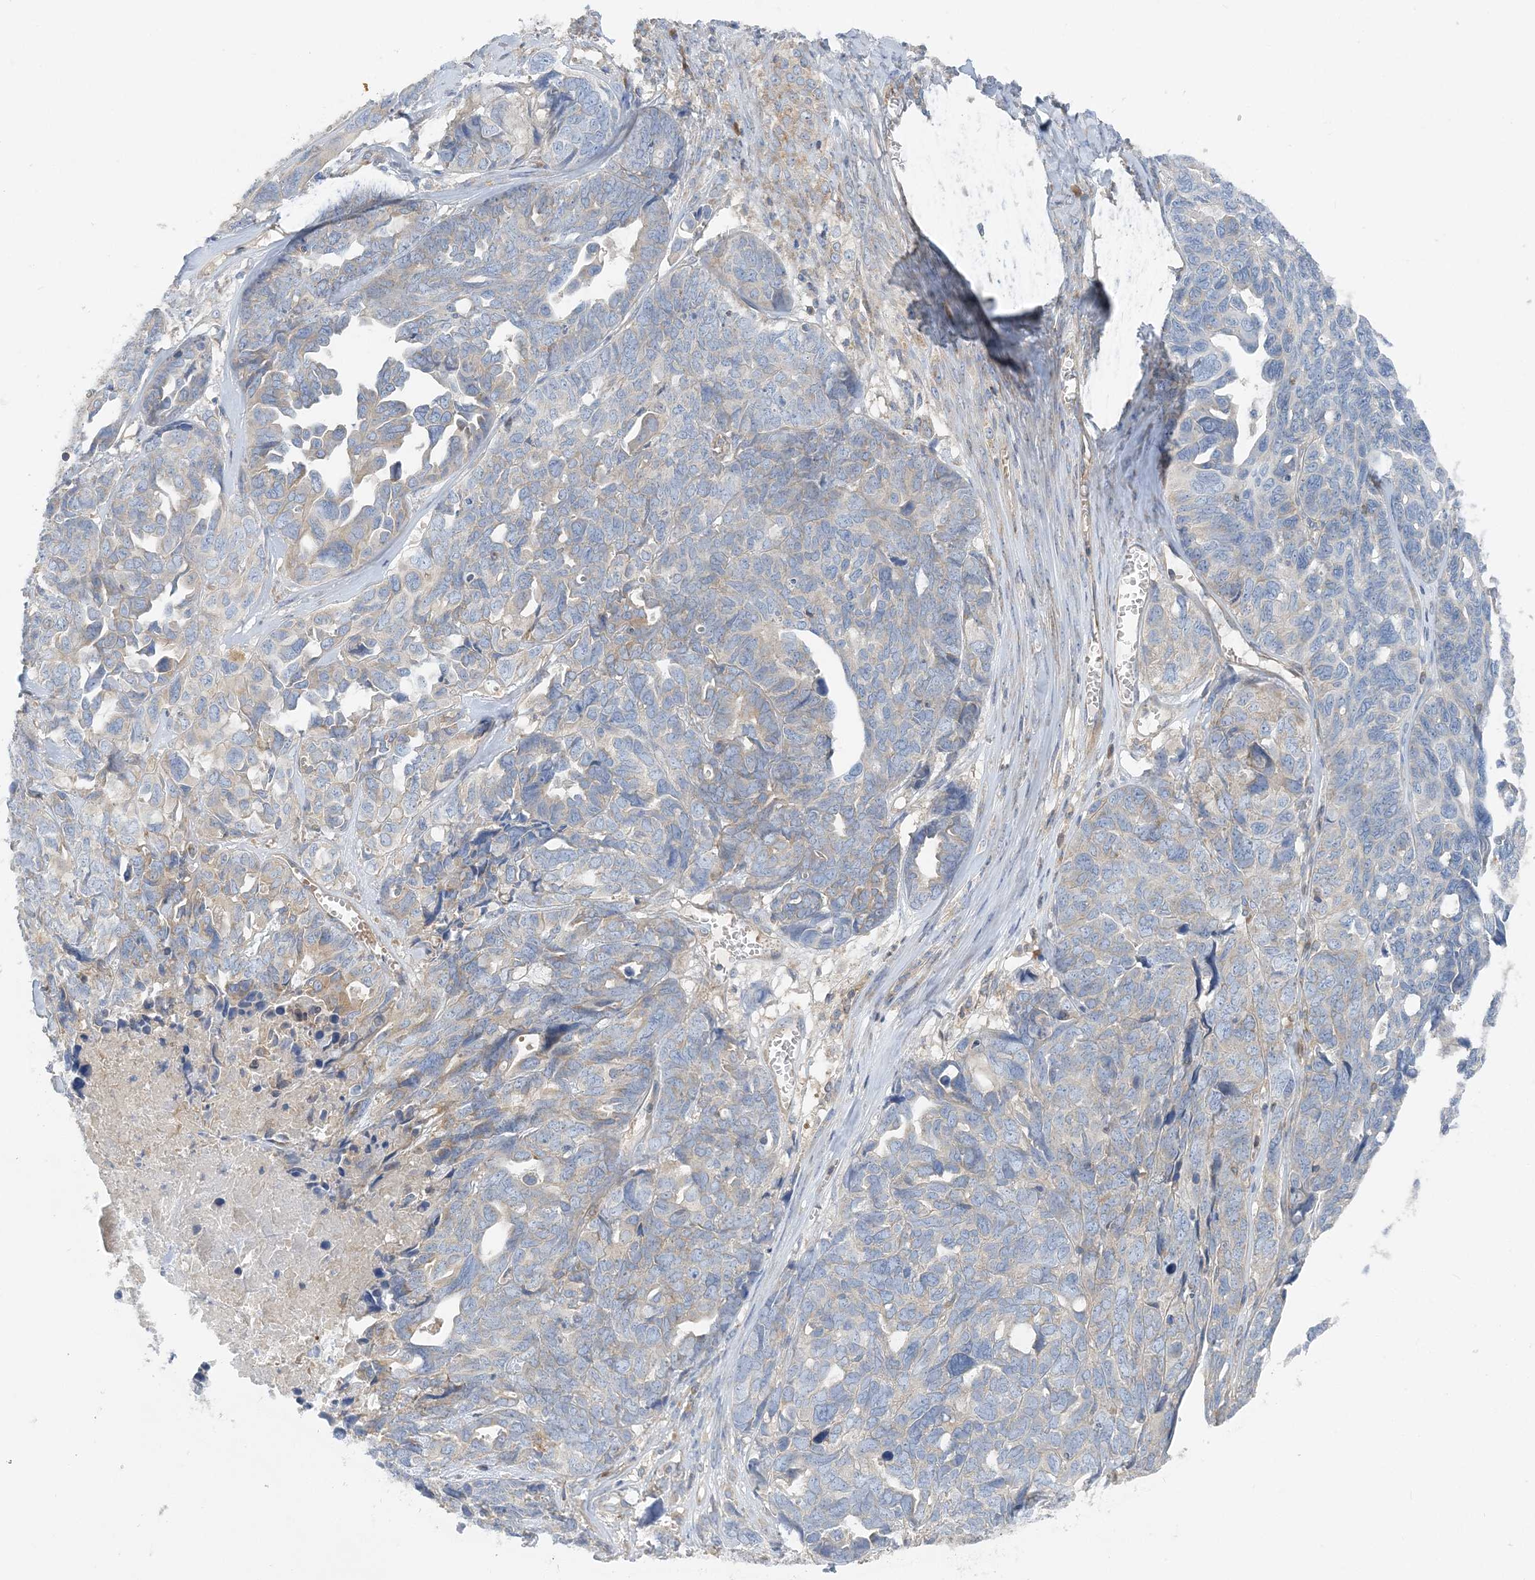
{"staining": {"intensity": "weak", "quantity": "<25%", "location": "cytoplasmic/membranous"}, "tissue": "ovarian cancer", "cell_type": "Tumor cells", "image_type": "cancer", "snomed": [{"axis": "morphology", "description": "Cystadenocarcinoma, serous, NOS"}, {"axis": "topography", "description": "Ovary"}], "caption": "Tumor cells are negative for brown protein staining in serous cystadenocarcinoma (ovarian). (Stains: DAB immunohistochemistry with hematoxylin counter stain, Microscopy: brightfield microscopy at high magnification).", "gene": "FAM114A2", "patient": {"sex": "female", "age": 79}}